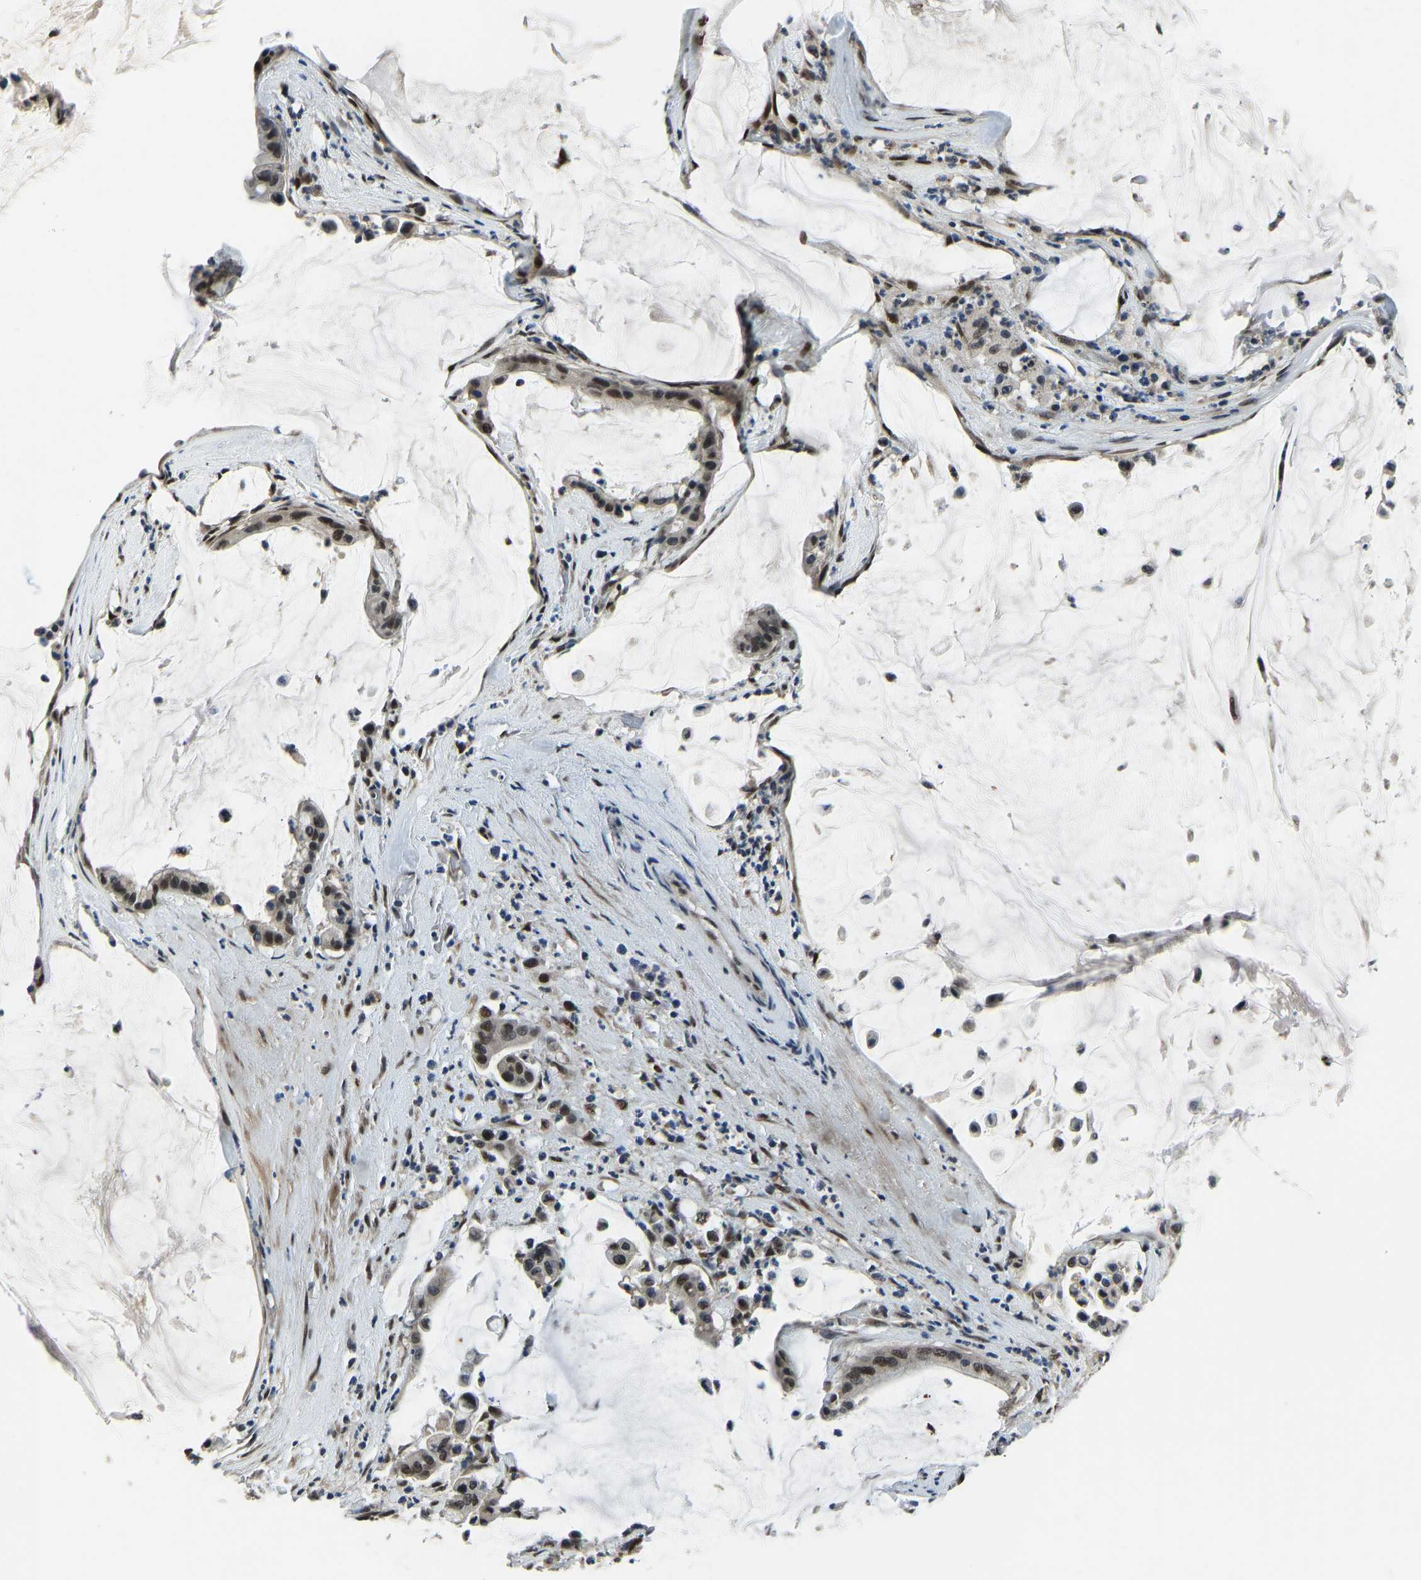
{"staining": {"intensity": "moderate", "quantity": "25%-75%", "location": "nuclear"}, "tissue": "pancreatic cancer", "cell_type": "Tumor cells", "image_type": "cancer", "snomed": [{"axis": "morphology", "description": "Adenocarcinoma, NOS"}, {"axis": "topography", "description": "Pancreas"}], "caption": "The image shows immunohistochemical staining of pancreatic cancer. There is moderate nuclear positivity is identified in approximately 25%-75% of tumor cells.", "gene": "FOS", "patient": {"sex": "male", "age": 41}}